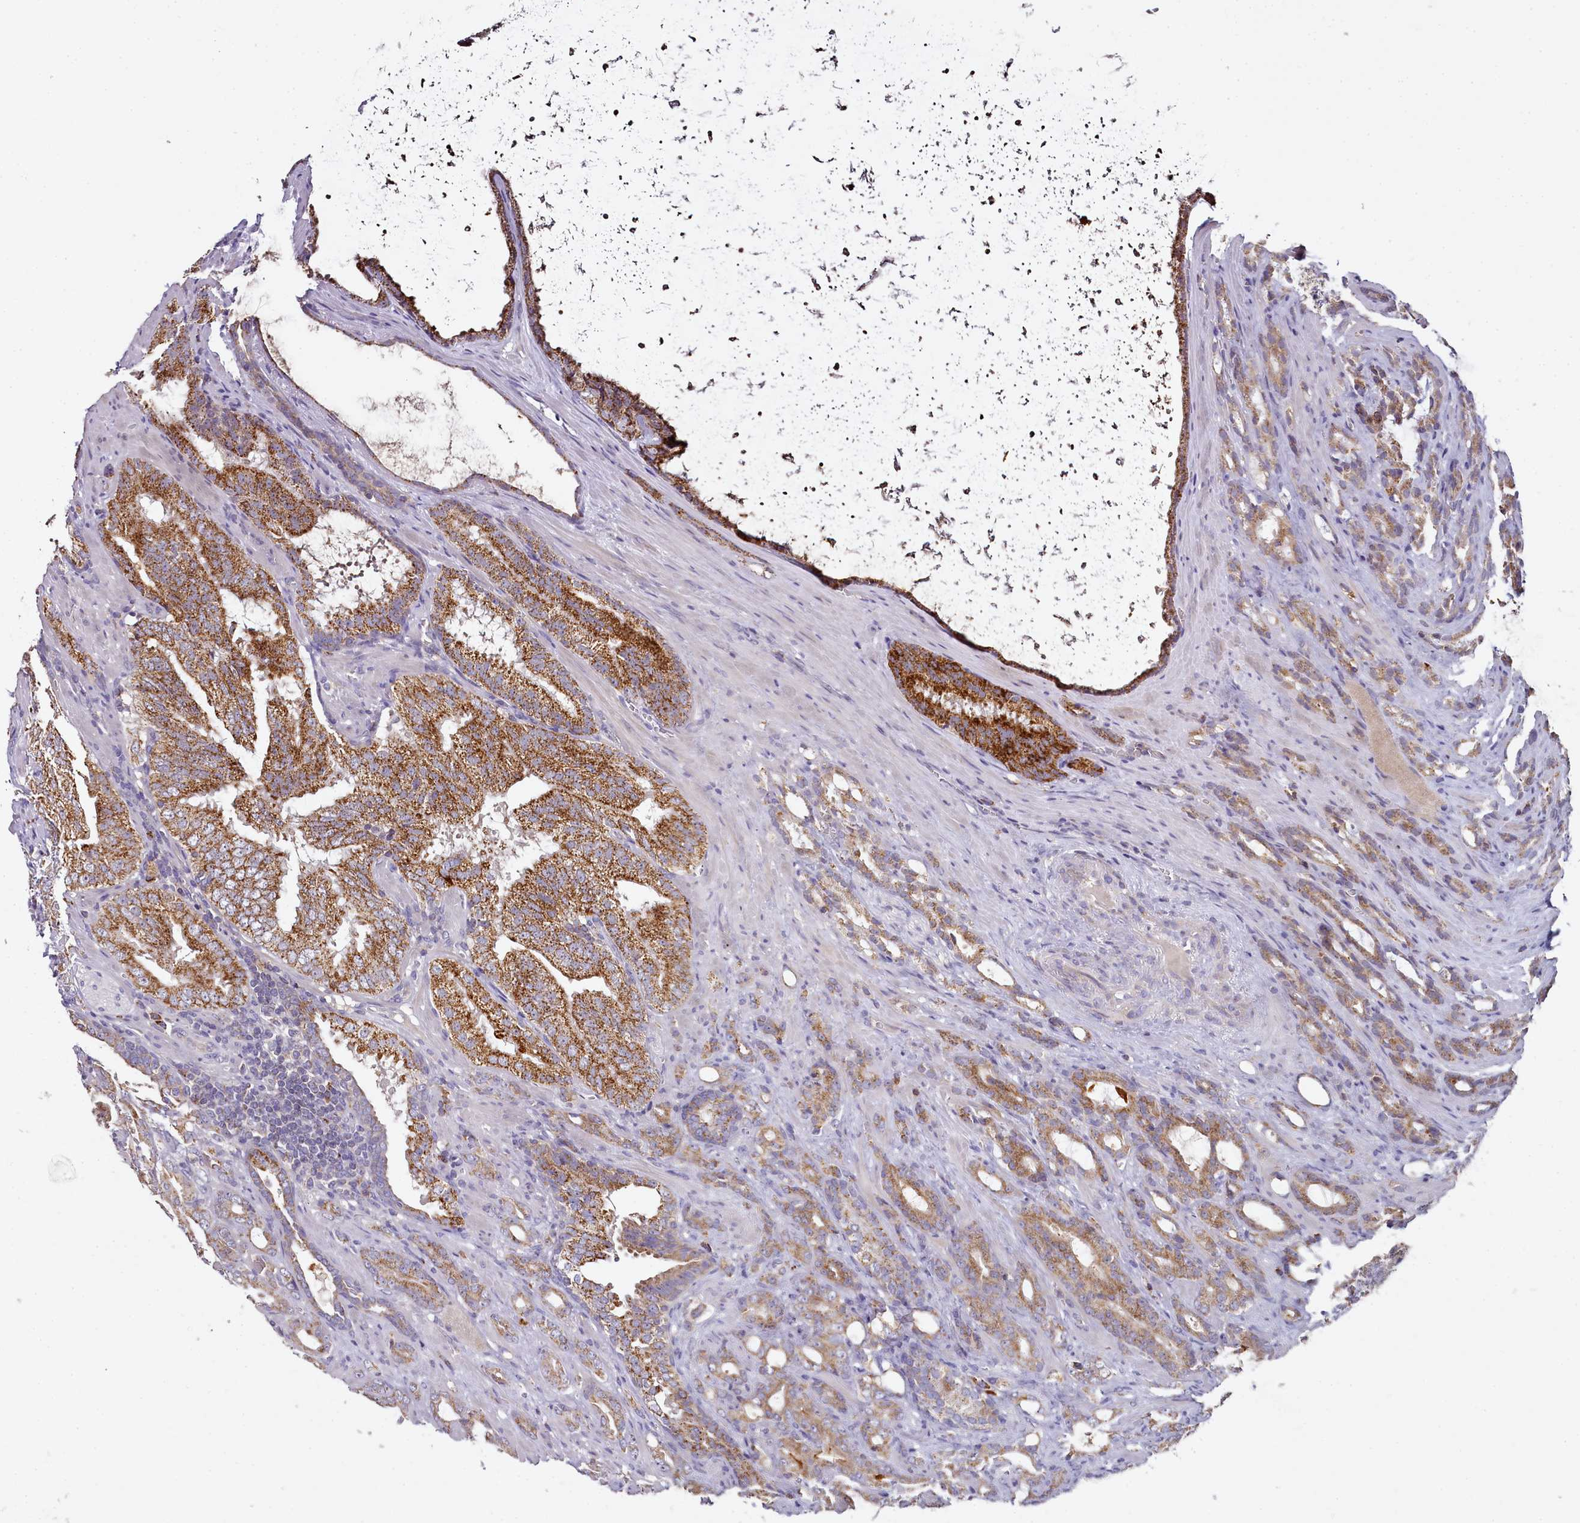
{"staining": {"intensity": "moderate", "quantity": ">75%", "location": "cytoplasmic/membranous"}, "tissue": "prostate cancer", "cell_type": "Tumor cells", "image_type": "cancer", "snomed": [{"axis": "morphology", "description": "Adenocarcinoma, High grade"}, {"axis": "topography", "description": "Prostate"}], "caption": "Immunohistochemical staining of human prostate adenocarcinoma (high-grade) shows medium levels of moderate cytoplasmic/membranous protein positivity in about >75% of tumor cells.", "gene": "ACSS1", "patient": {"sex": "male", "age": 72}}